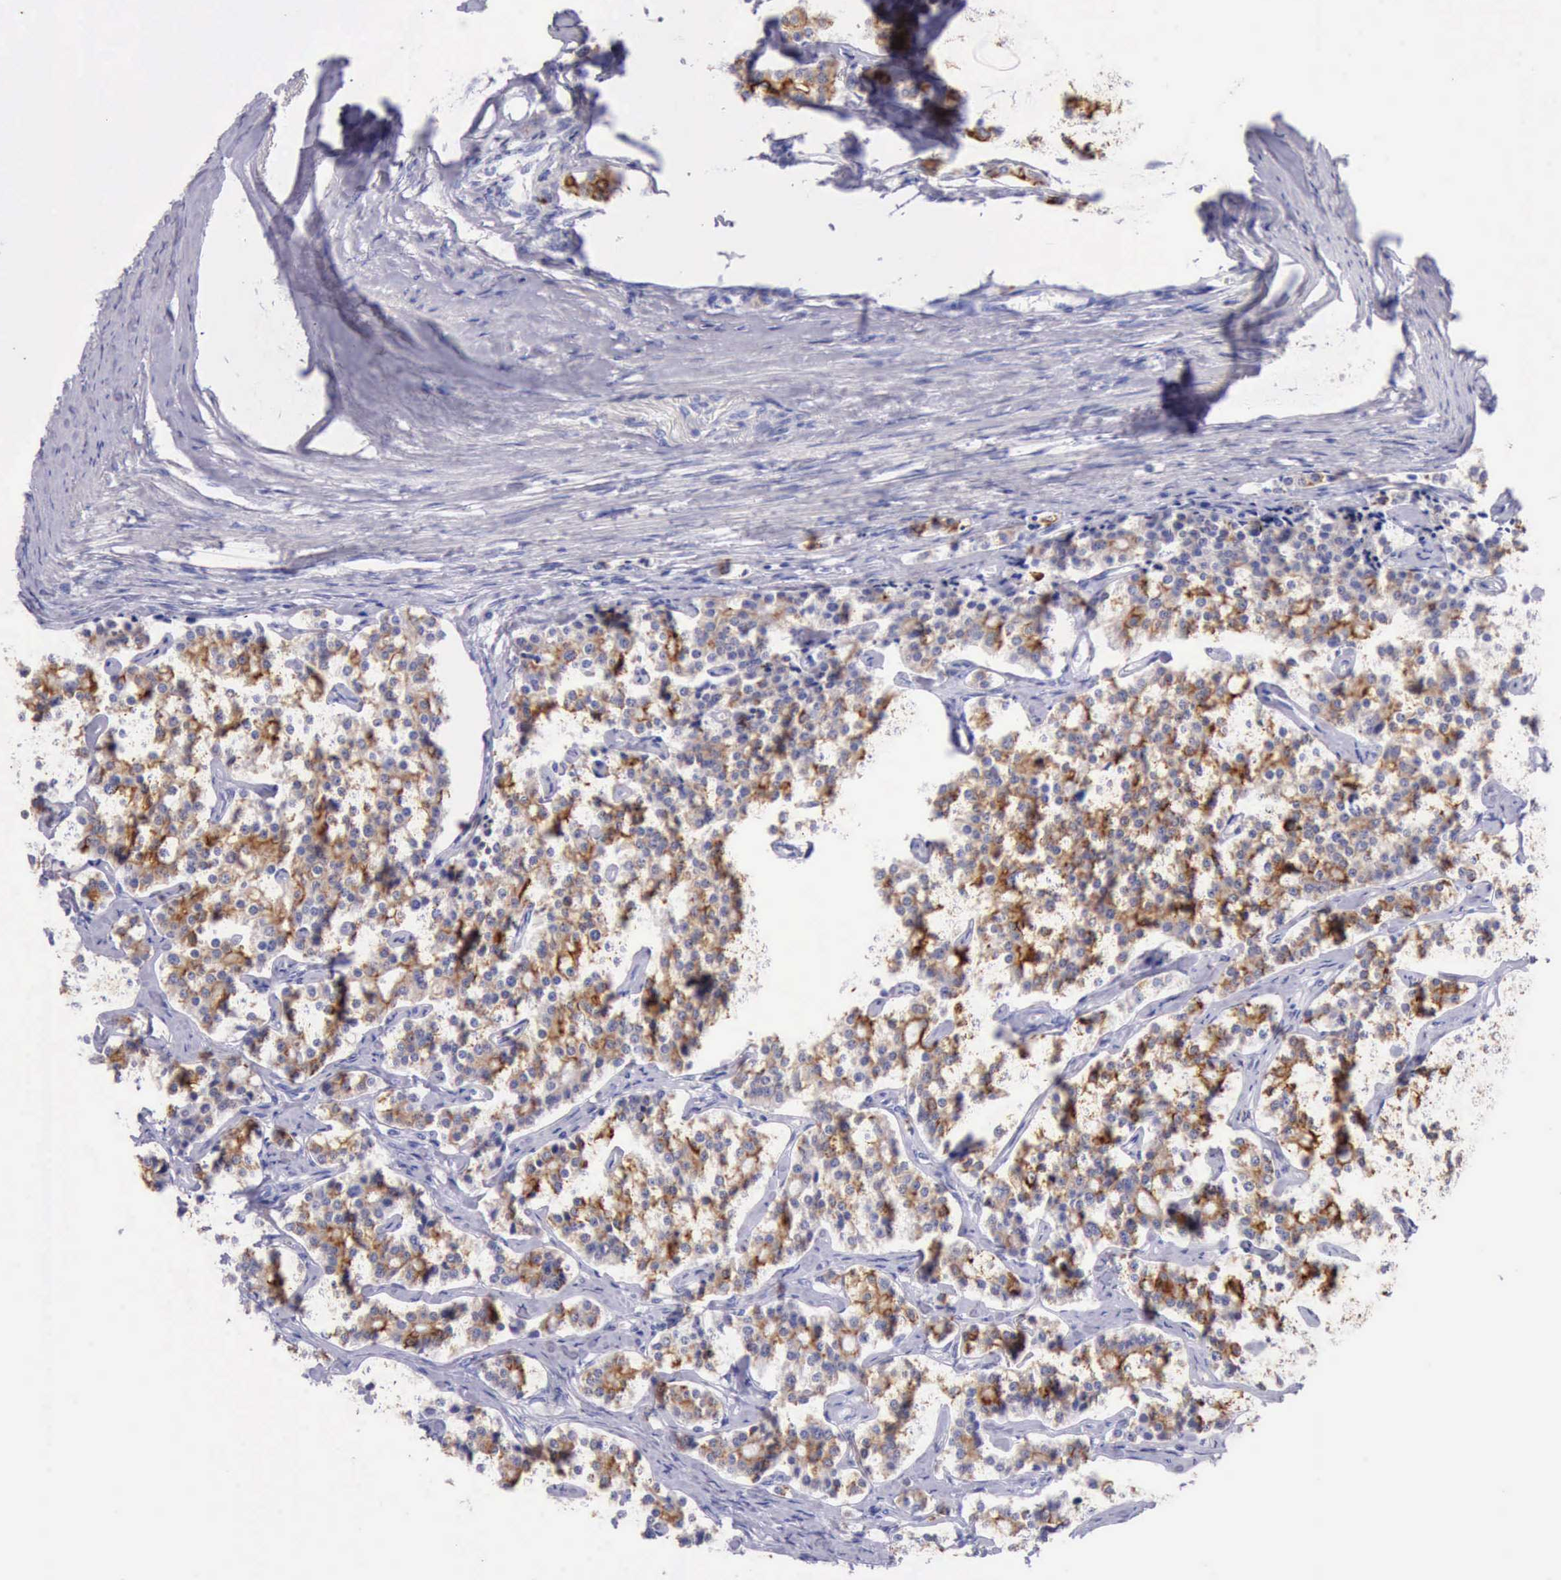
{"staining": {"intensity": "strong", "quantity": ">75%", "location": "cytoplasmic/membranous"}, "tissue": "carcinoid", "cell_type": "Tumor cells", "image_type": "cancer", "snomed": [{"axis": "morphology", "description": "Carcinoid, malignant, NOS"}, {"axis": "topography", "description": "Small intestine"}], "caption": "IHC of carcinoid (malignant) displays high levels of strong cytoplasmic/membranous staining in about >75% of tumor cells.", "gene": "KRT8", "patient": {"sex": "male", "age": 63}}